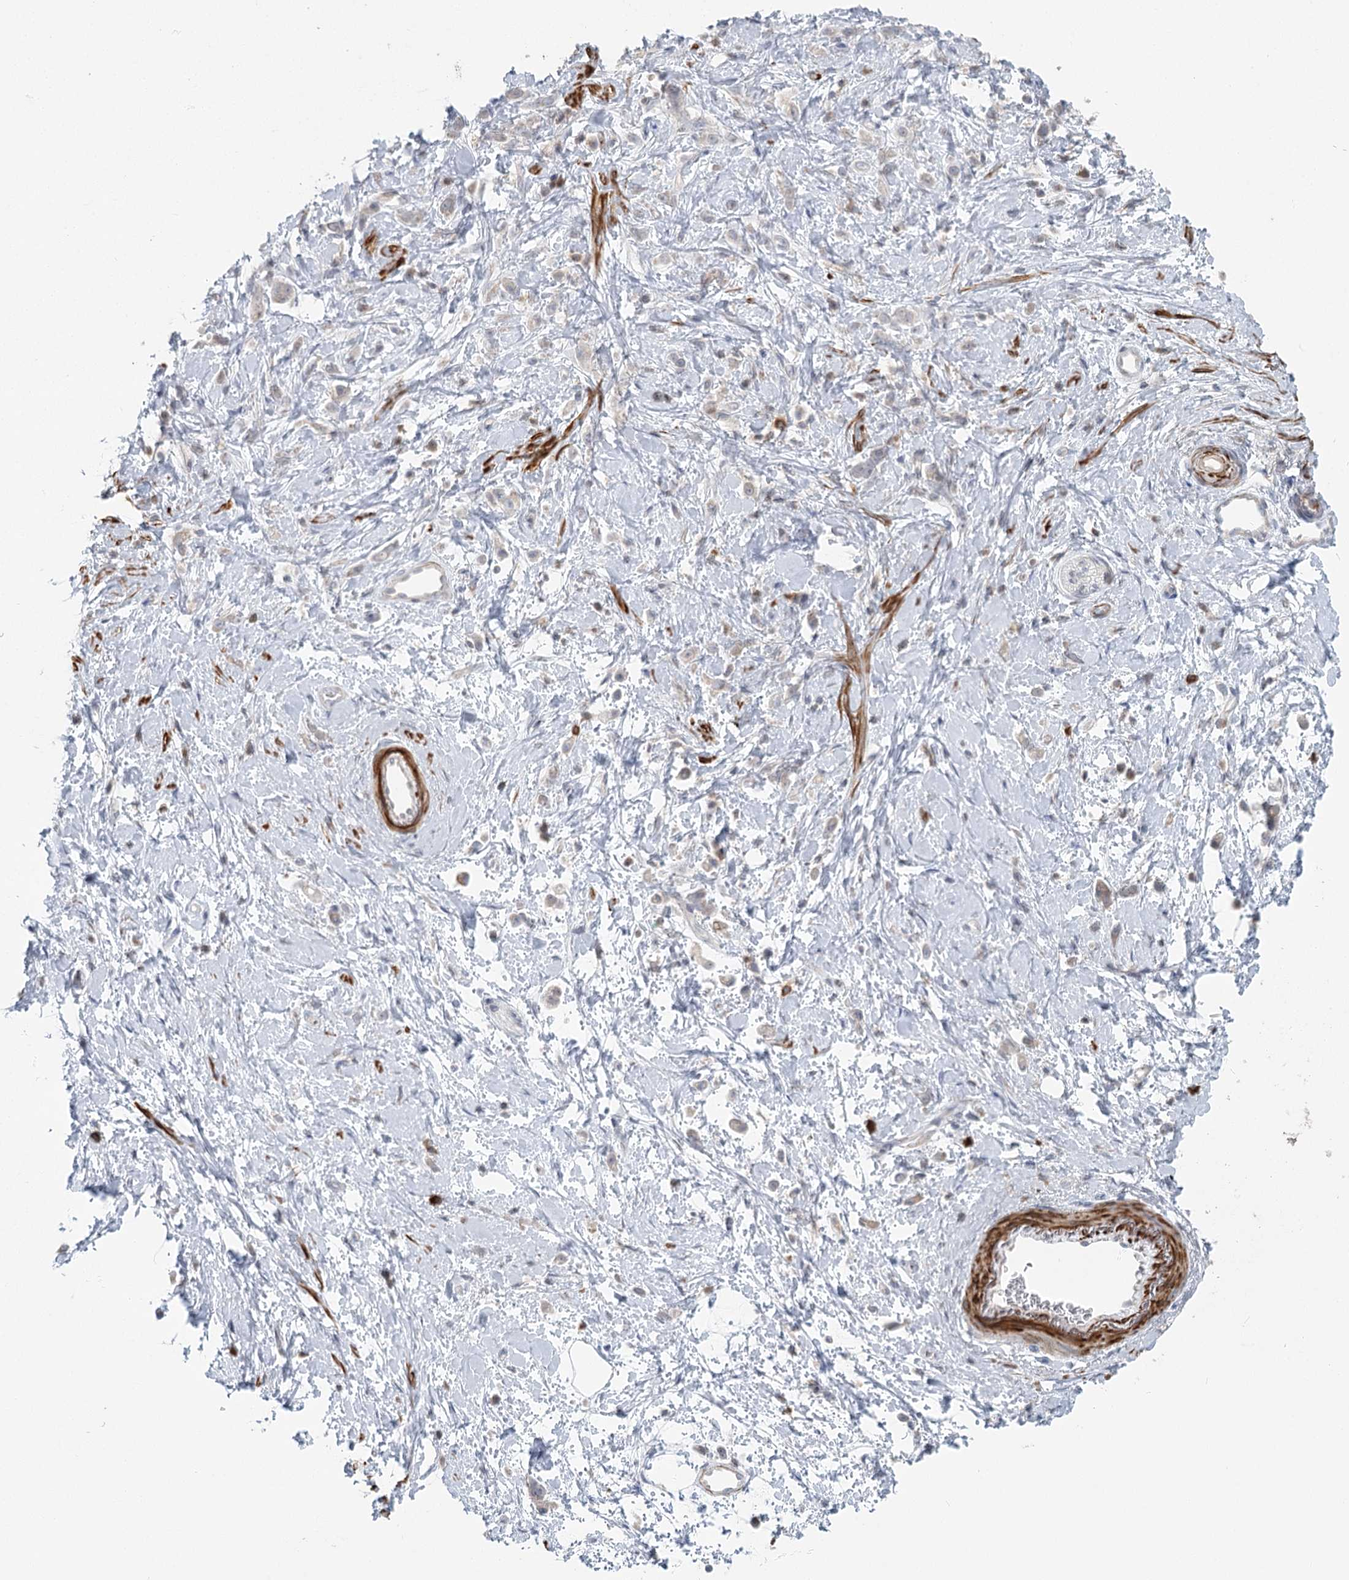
{"staining": {"intensity": "weak", "quantity": "<25%", "location": "cytoplasmic/membranous"}, "tissue": "stomach cancer", "cell_type": "Tumor cells", "image_type": "cancer", "snomed": [{"axis": "morphology", "description": "Adenocarcinoma, NOS"}, {"axis": "topography", "description": "Stomach"}], "caption": "A high-resolution micrograph shows immunohistochemistry staining of stomach cancer, which demonstrates no significant expression in tumor cells.", "gene": "USP11", "patient": {"sex": "female", "age": 60}}